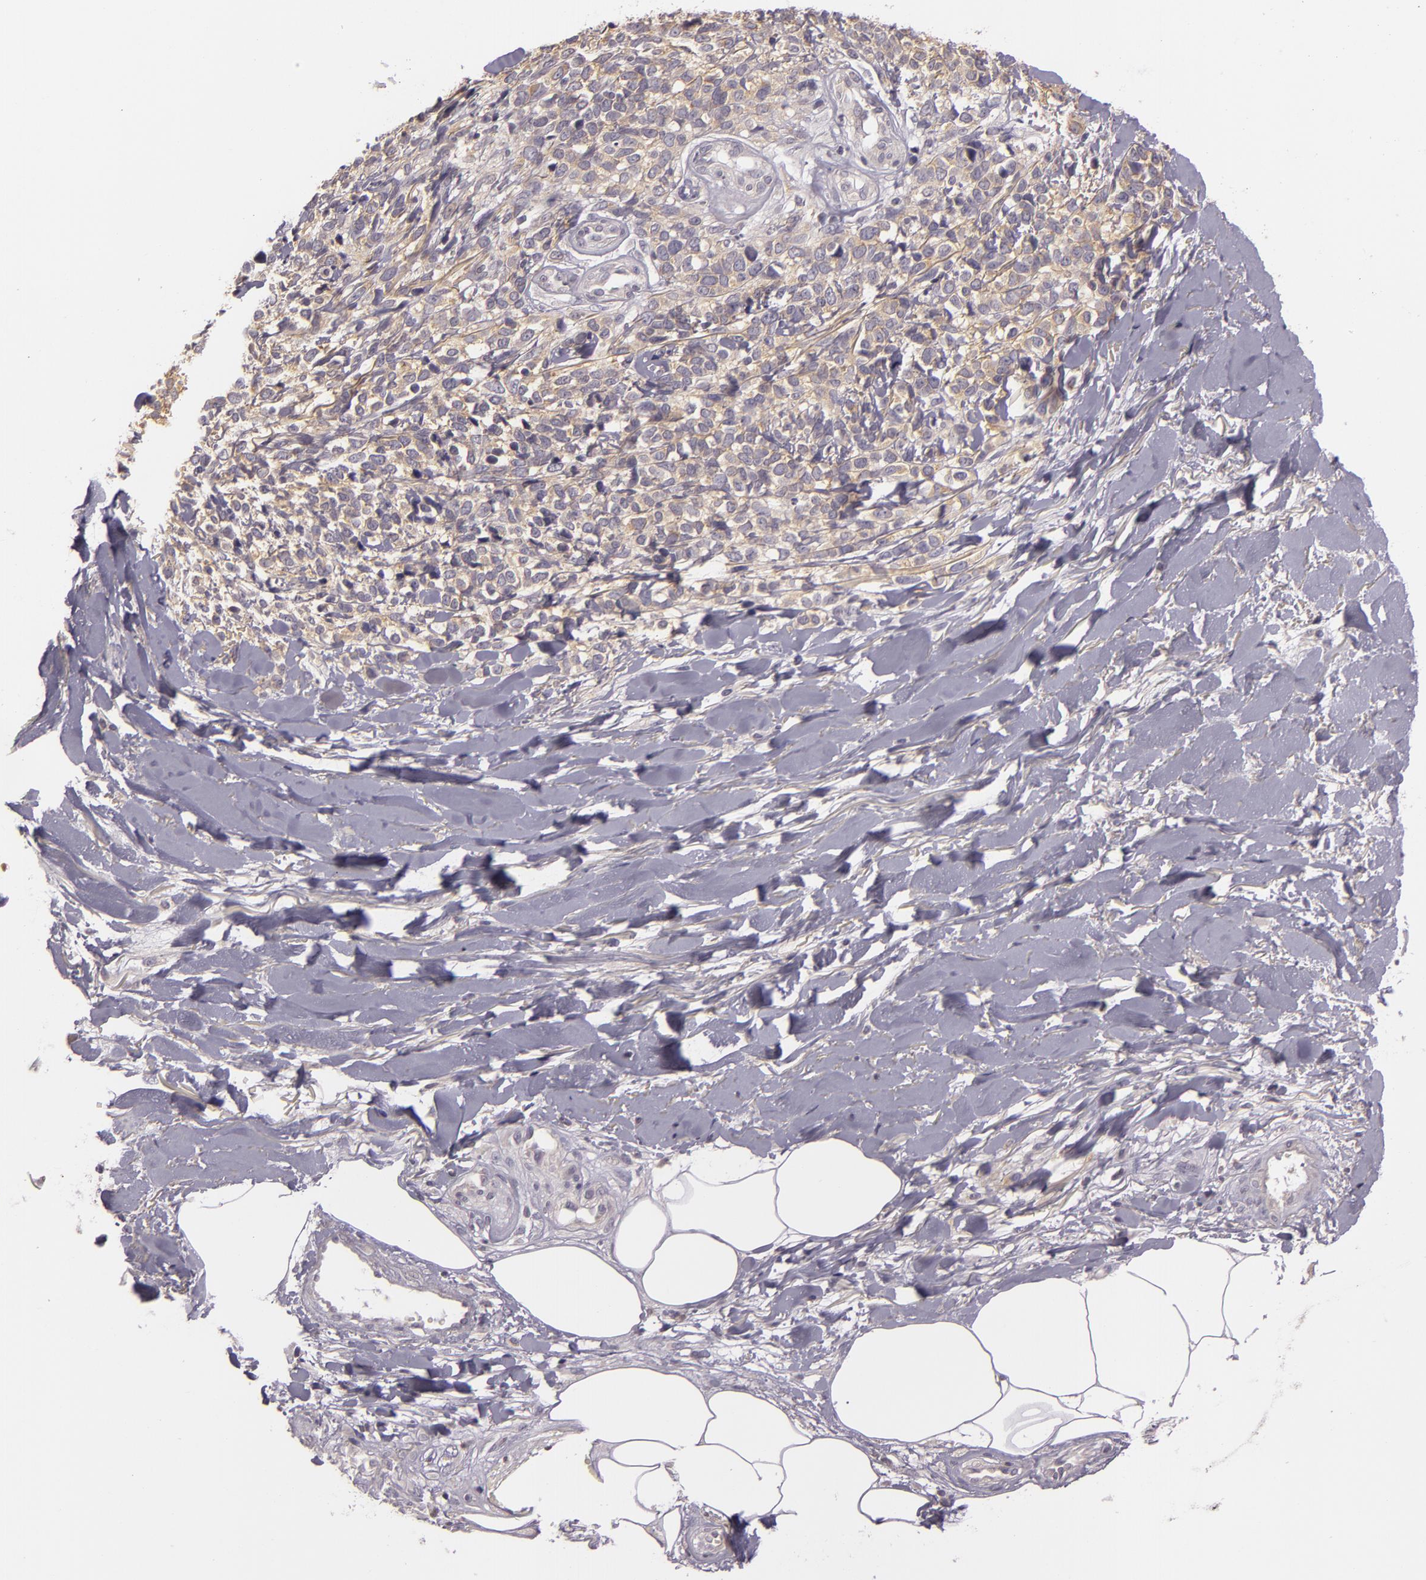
{"staining": {"intensity": "weak", "quantity": "25%-75%", "location": "cytoplasmic/membranous"}, "tissue": "melanoma", "cell_type": "Tumor cells", "image_type": "cancer", "snomed": [{"axis": "morphology", "description": "Malignant melanoma, NOS"}, {"axis": "topography", "description": "Skin"}], "caption": "Immunohistochemistry (IHC) image of neoplastic tissue: malignant melanoma stained using immunohistochemistry reveals low levels of weak protein expression localized specifically in the cytoplasmic/membranous of tumor cells, appearing as a cytoplasmic/membranous brown color.", "gene": "RALGAPA1", "patient": {"sex": "female", "age": 85}}